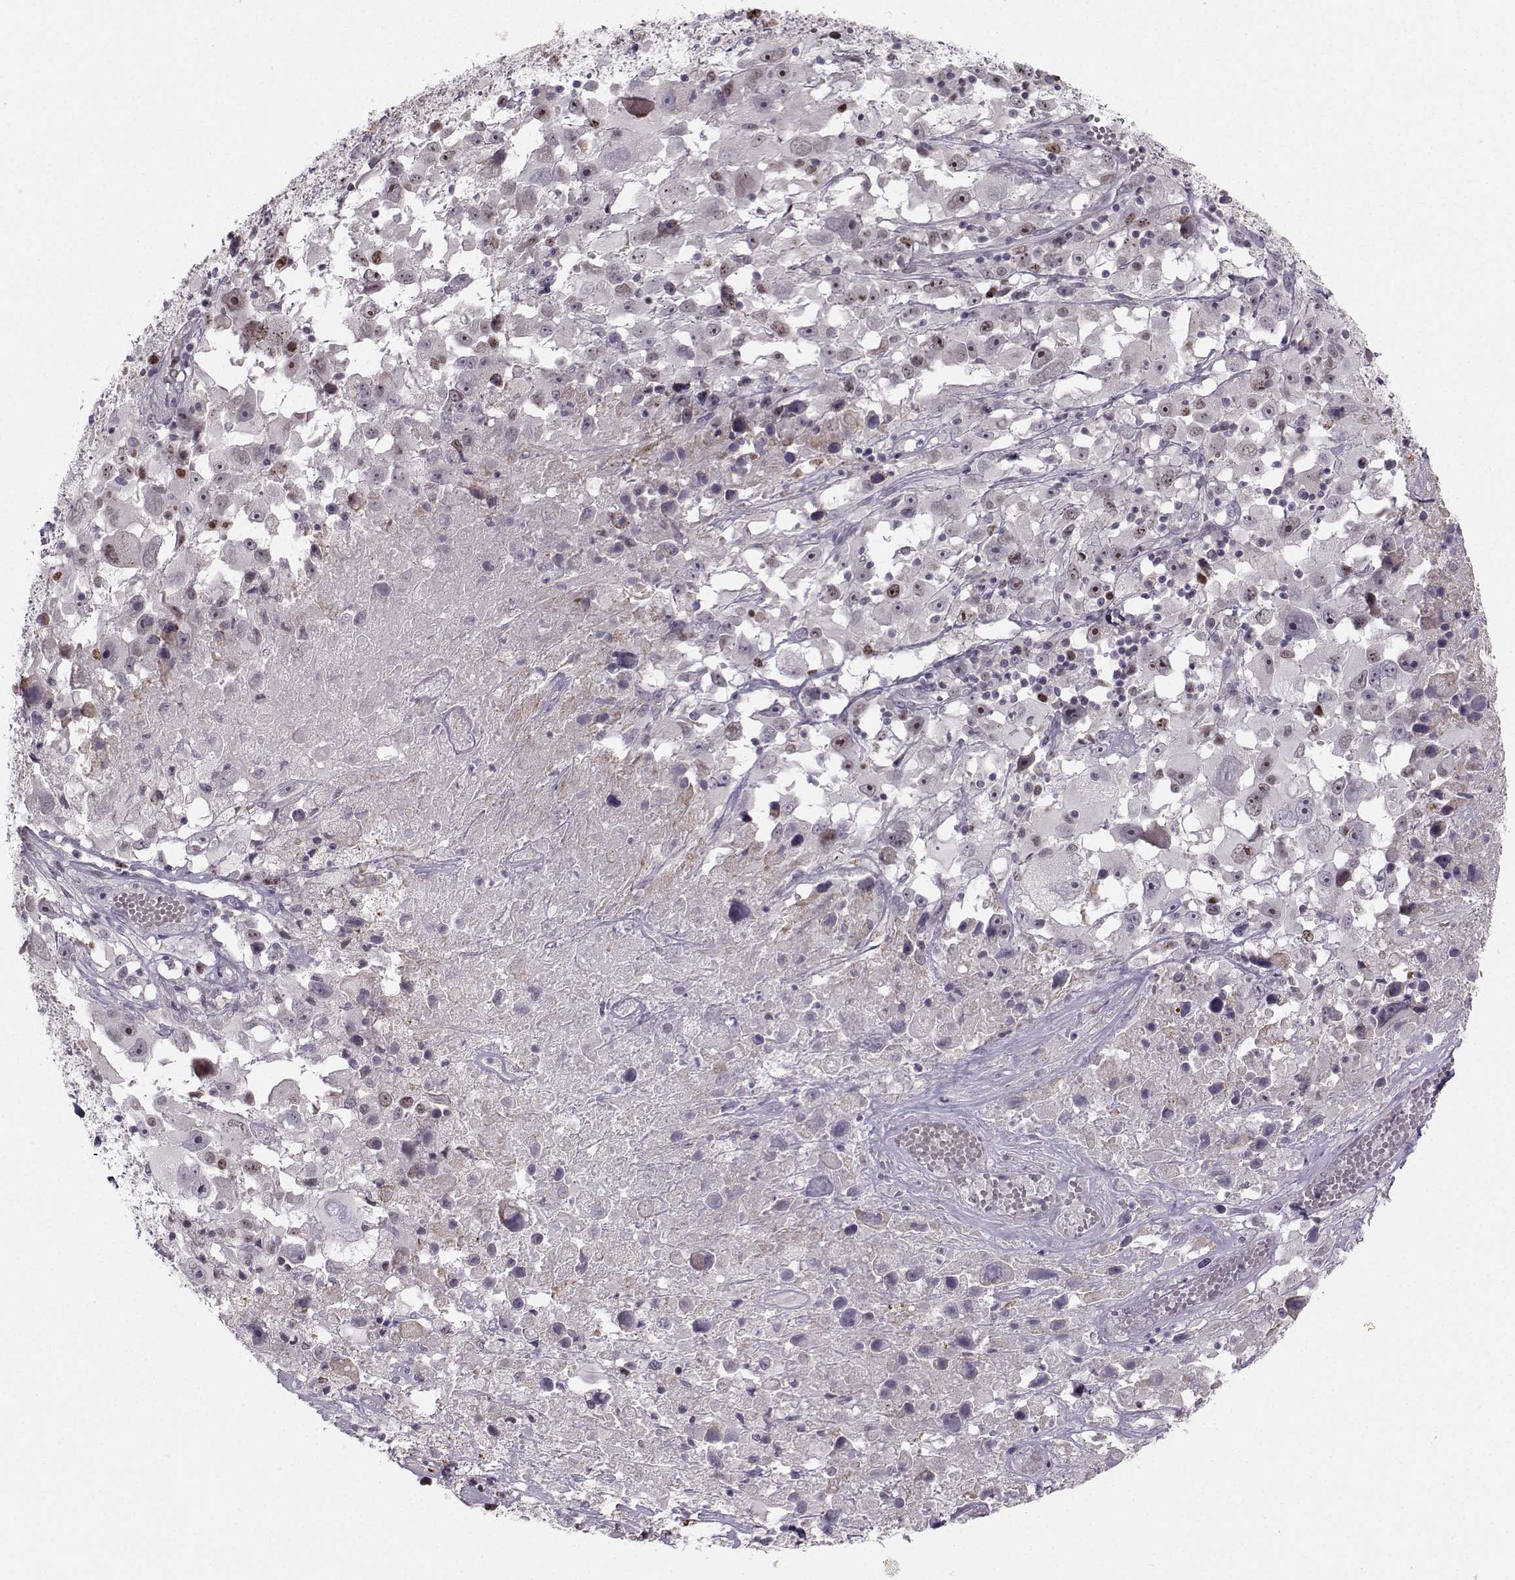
{"staining": {"intensity": "moderate", "quantity": "<25%", "location": "nuclear"}, "tissue": "melanoma", "cell_type": "Tumor cells", "image_type": "cancer", "snomed": [{"axis": "morphology", "description": "Malignant melanoma, Metastatic site"}, {"axis": "topography", "description": "Soft tissue"}], "caption": "Malignant melanoma (metastatic site) stained with DAB IHC displays low levels of moderate nuclear staining in approximately <25% of tumor cells. (DAB IHC with brightfield microscopy, high magnification).", "gene": "LRP8", "patient": {"sex": "male", "age": 50}}